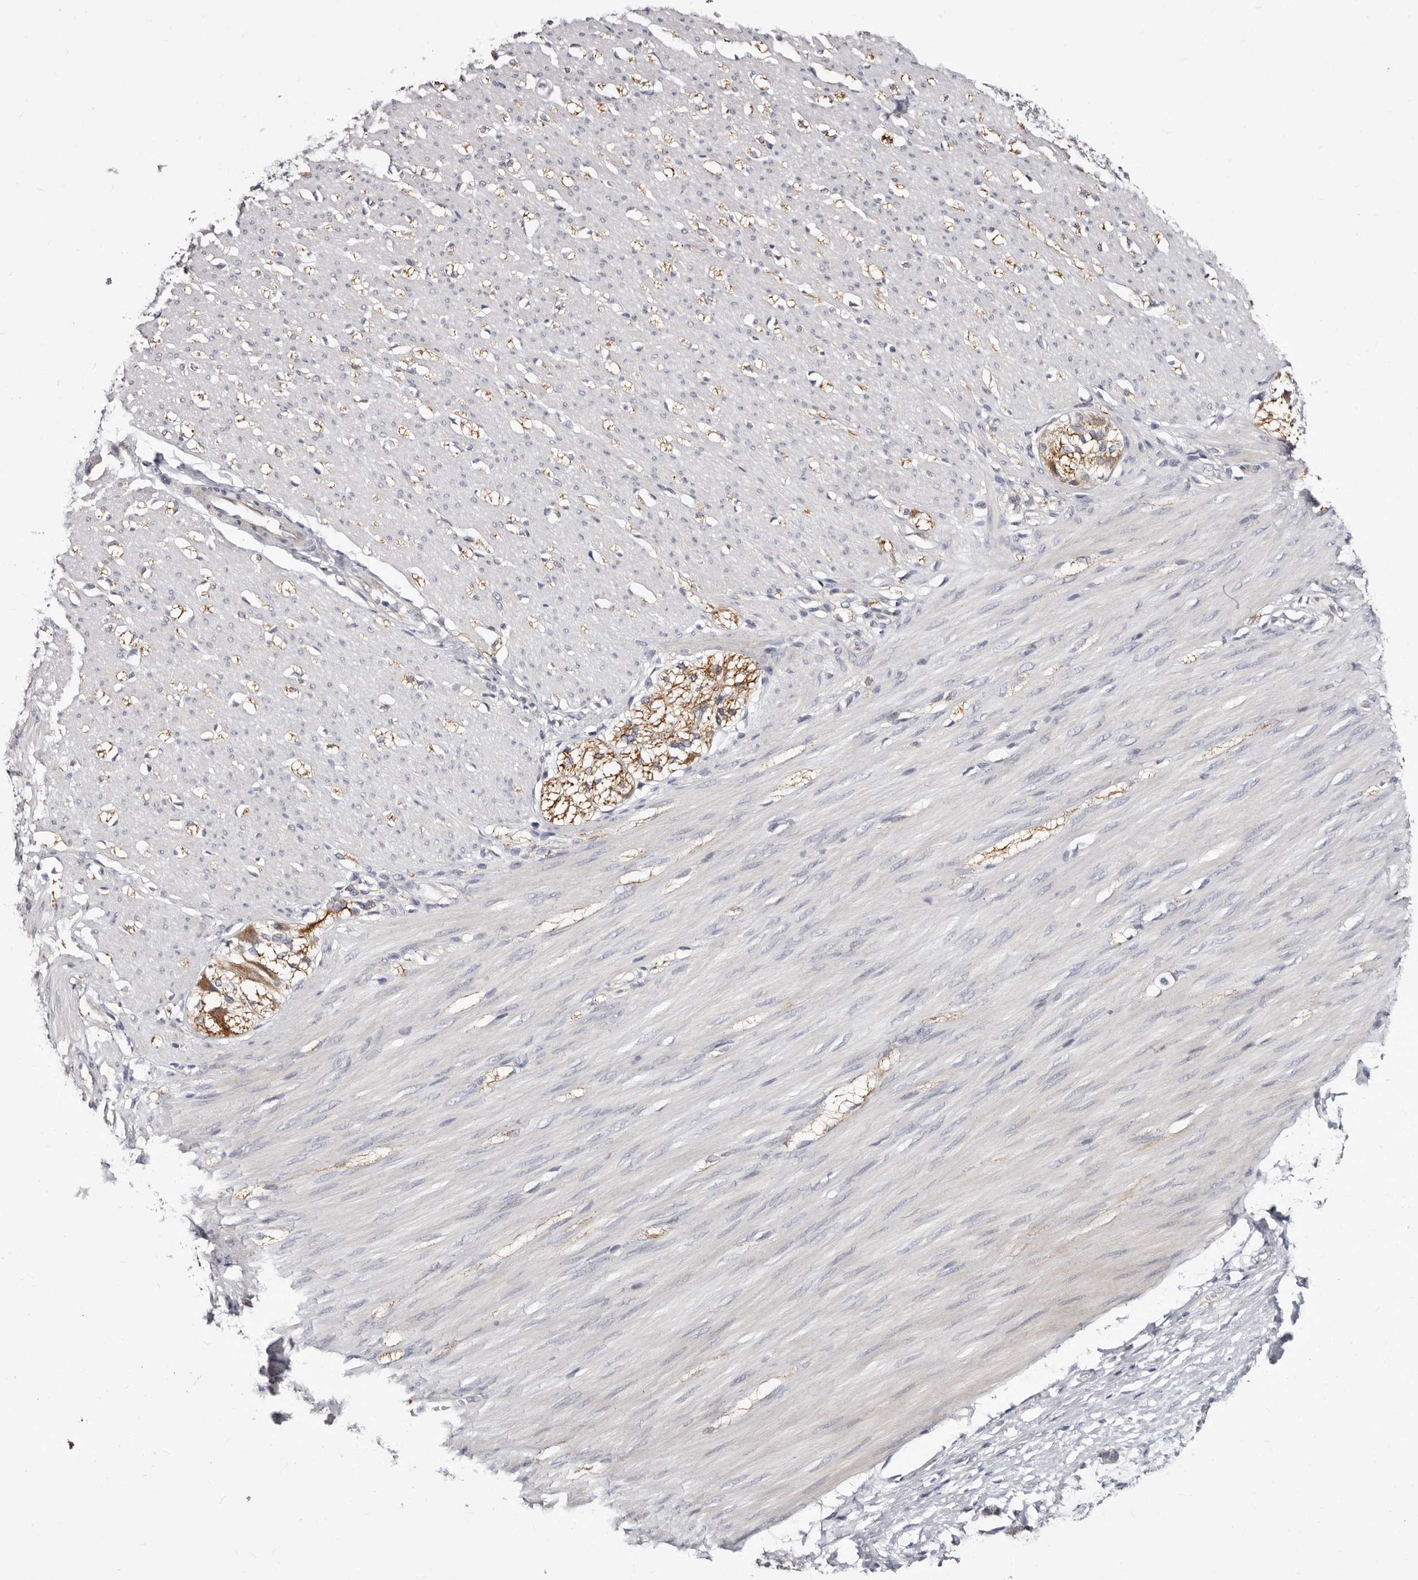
{"staining": {"intensity": "weak", "quantity": "<25%", "location": "cytoplasmic/membranous"}, "tissue": "smooth muscle", "cell_type": "Smooth muscle cells", "image_type": "normal", "snomed": [{"axis": "morphology", "description": "Normal tissue, NOS"}, {"axis": "morphology", "description": "Adenocarcinoma, NOS"}, {"axis": "topography", "description": "Colon"}, {"axis": "topography", "description": "Peripheral nerve tissue"}], "caption": "There is no significant positivity in smooth muscle cells of smooth muscle. Brightfield microscopy of immunohistochemistry stained with DAB (3,3'-diaminobenzidine) (brown) and hematoxylin (blue), captured at high magnification.", "gene": "KLHL4", "patient": {"sex": "male", "age": 14}}